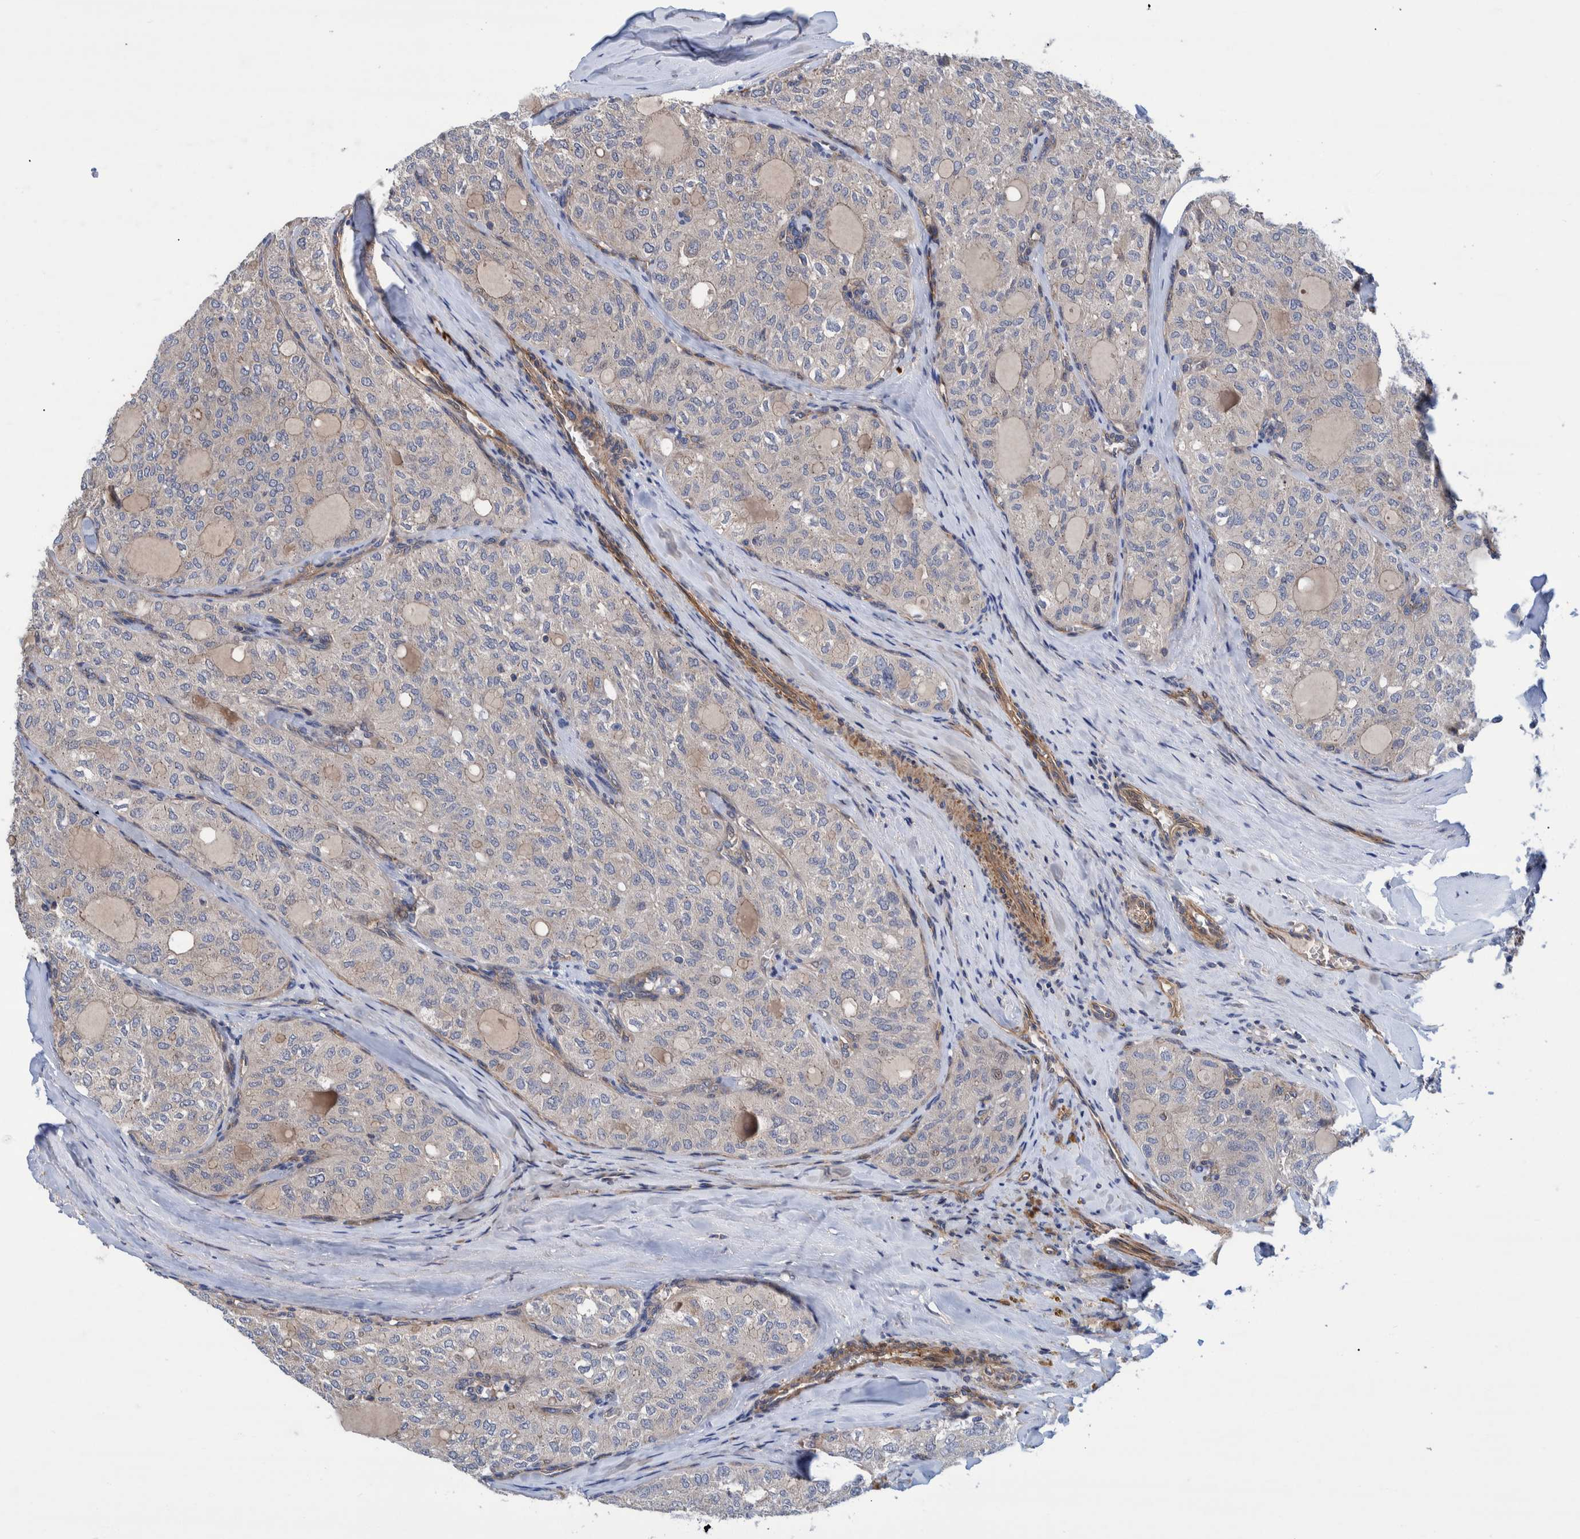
{"staining": {"intensity": "negative", "quantity": "none", "location": "none"}, "tissue": "thyroid cancer", "cell_type": "Tumor cells", "image_type": "cancer", "snomed": [{"axis": "morphology", "description": "Follicular adenoma carcinoma, NOS"}, {"axis": "topography", "description": "Thyroid gland"}], "caption": "Tumor cells show no significant staining in follicular adenoma carcinoma (thyroid).", "gene": "GRPEL2", "patient": {"sex": "male", "age": 75}}